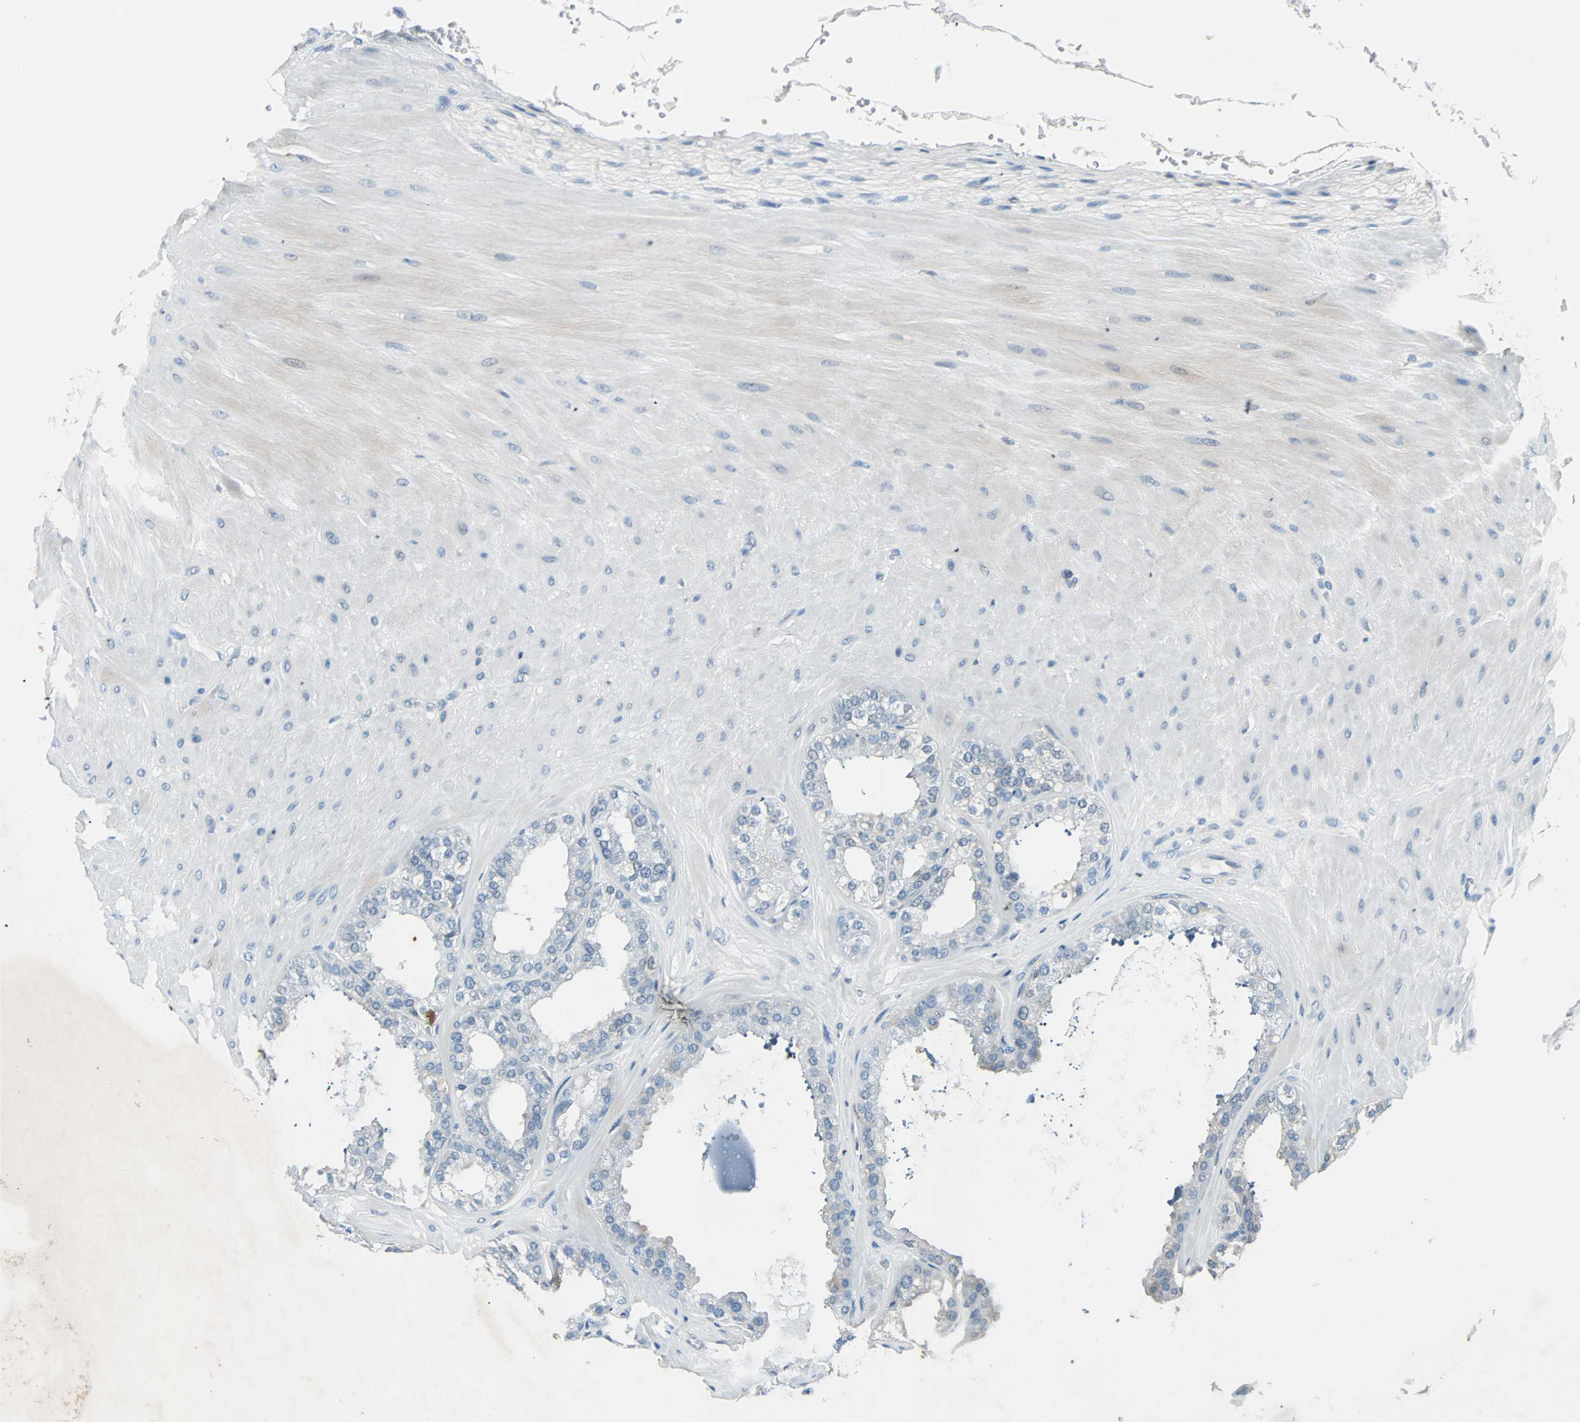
{"staining": {"intensity": "negative", "quantity": "none", "location": "none"}, "tissue": "seminal vesicle", "cell_type": "Glandular cells", "image_type": "normal", "snomed": [{"axis": "morphology", "description": "Normal tissue, NOS"}, {"axis": "topography", "description": "Prostate"}, {"axis": "topography", "description": "Seminal veicle"}], "caption": "Histopathology image shows no protein positivity in glandular cells of benign seminal vesicle. (DAB immunohistochemistry (IHC), high magnification).", "gene": "SMIM8", "patient": {"sex": "male", "age": 51}}